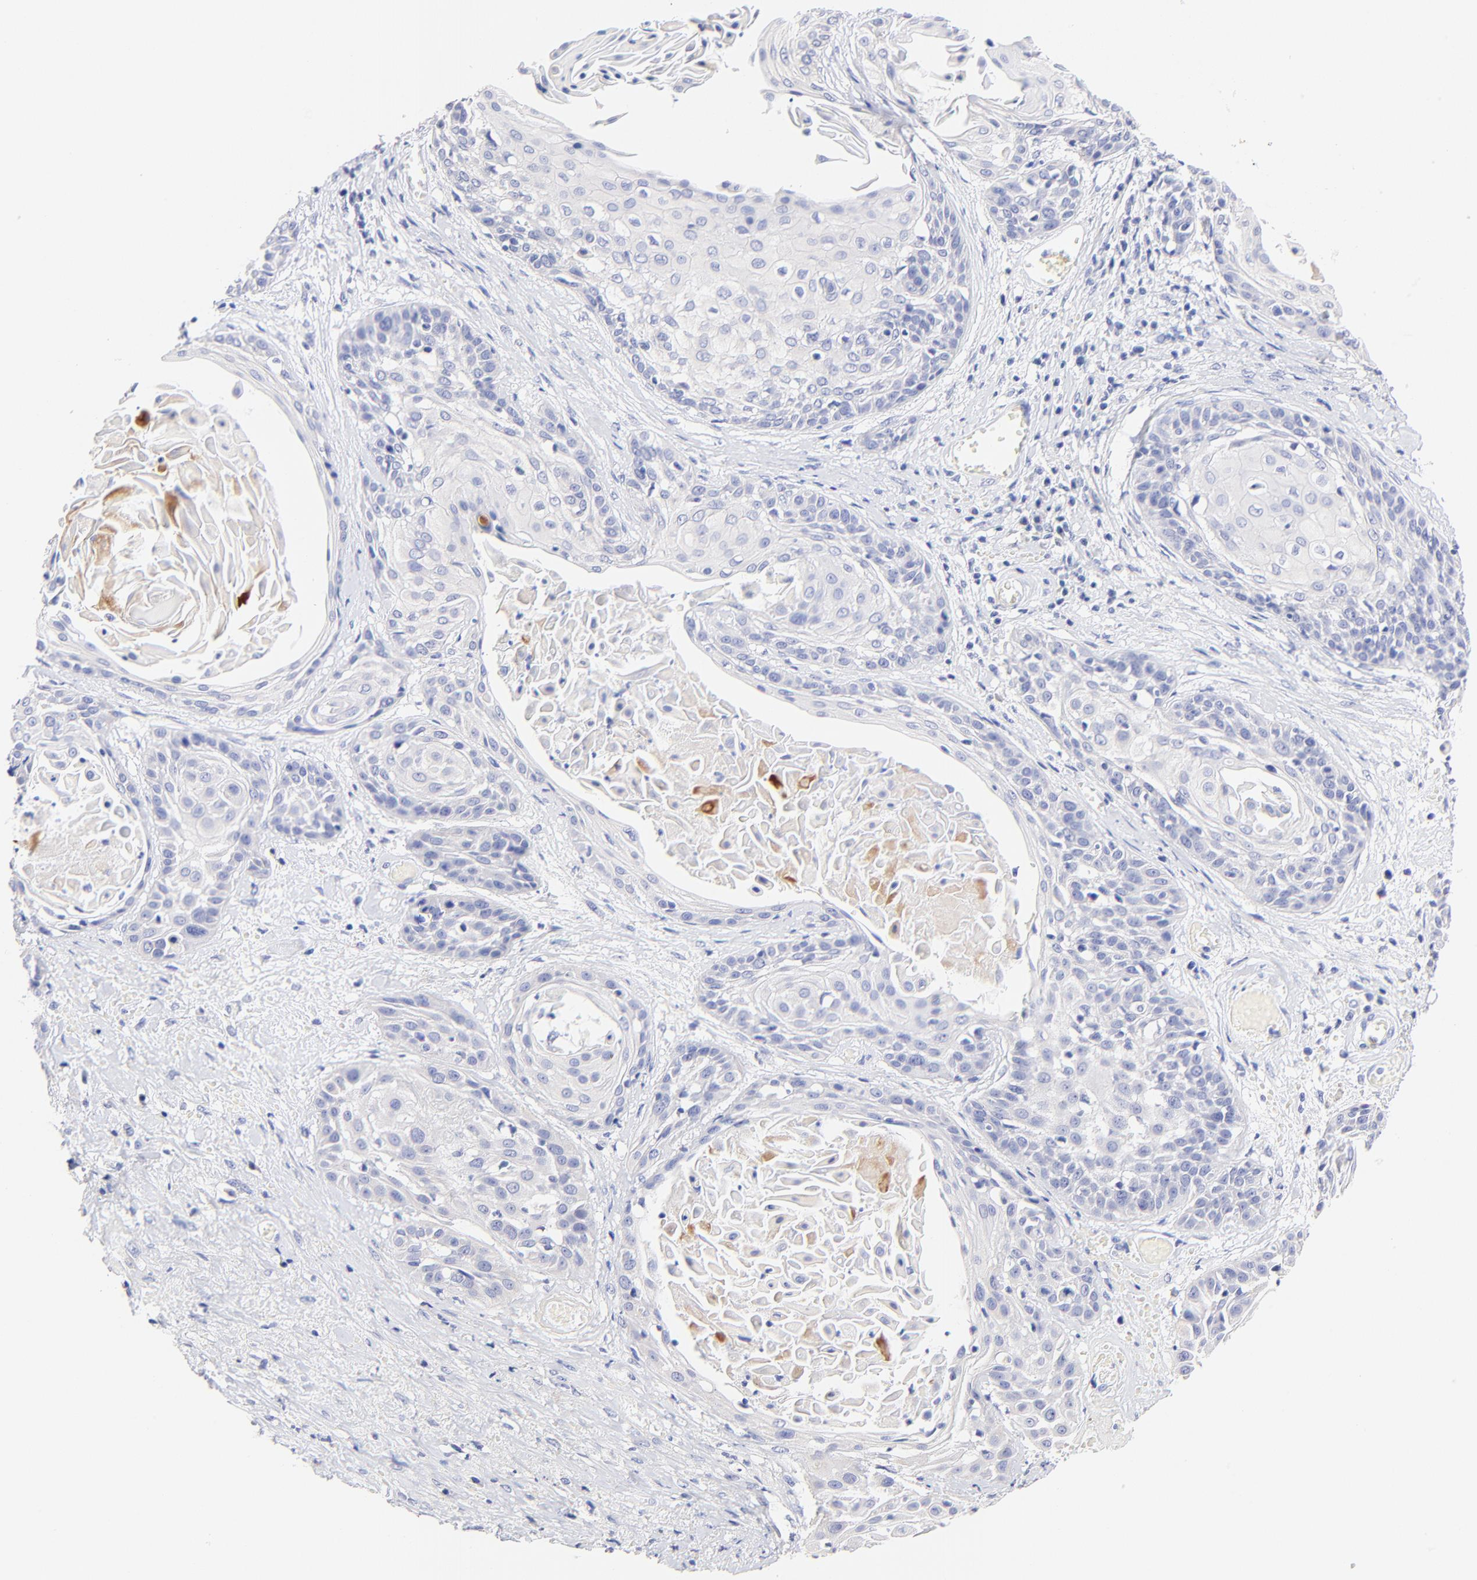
{"staining": {"intensity": "negative", "quantity": "none", "location": "none"}, "tissue": "cervical cancer", "cell_type": "Tumor cells", "image_type": "cancer", "snomed": [{"axis": "morphology", "description": "Squamous cell carcinoma, NOS"}, {"axis": "topography", "description": "Cervix"}], "caption": "Immunohistochemistry of human cervical cancer displays no staining in tumor cells.", "gene": "RAB3A", "patient": {"sex": "female", "age": 57}}